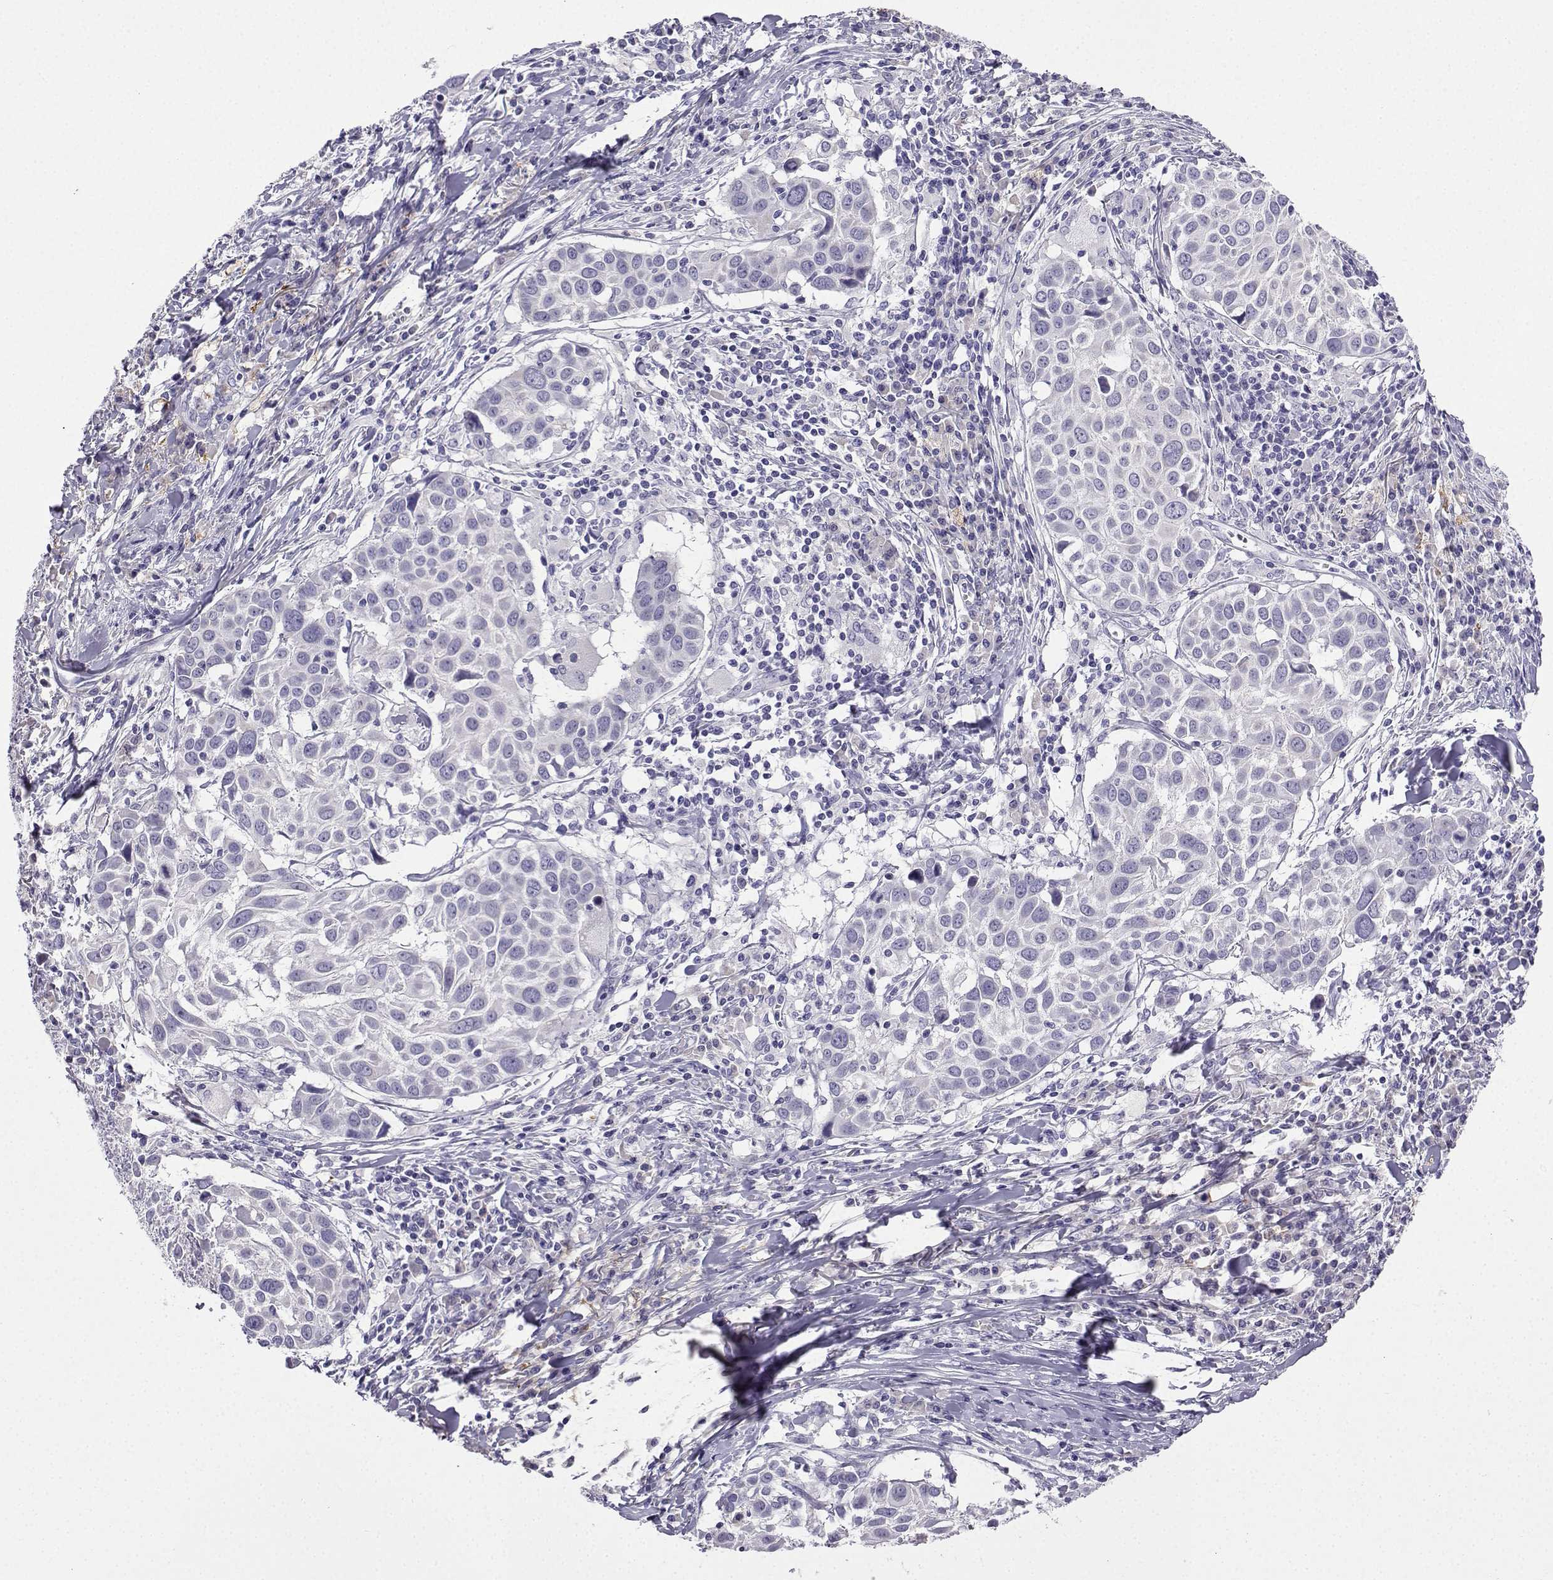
{"staining": {"intensity": "negative", "quantity": "none", "location": "none"}, "tissue": "lung cancer", "cell_type": "Tumor cells", "image_type": "cancer", "snomed": [{"axis": "morphology", "description": "Squamous cell carcinoma, NOS"}, {"axis": "topography", "description": "Lung"}], "caption": "A histopathology image of human lung squamous cell carcinoma is negative for staining in tumor cells.", "gene": "LINGO1", "patient": {"sex": "male", "age": 57}}